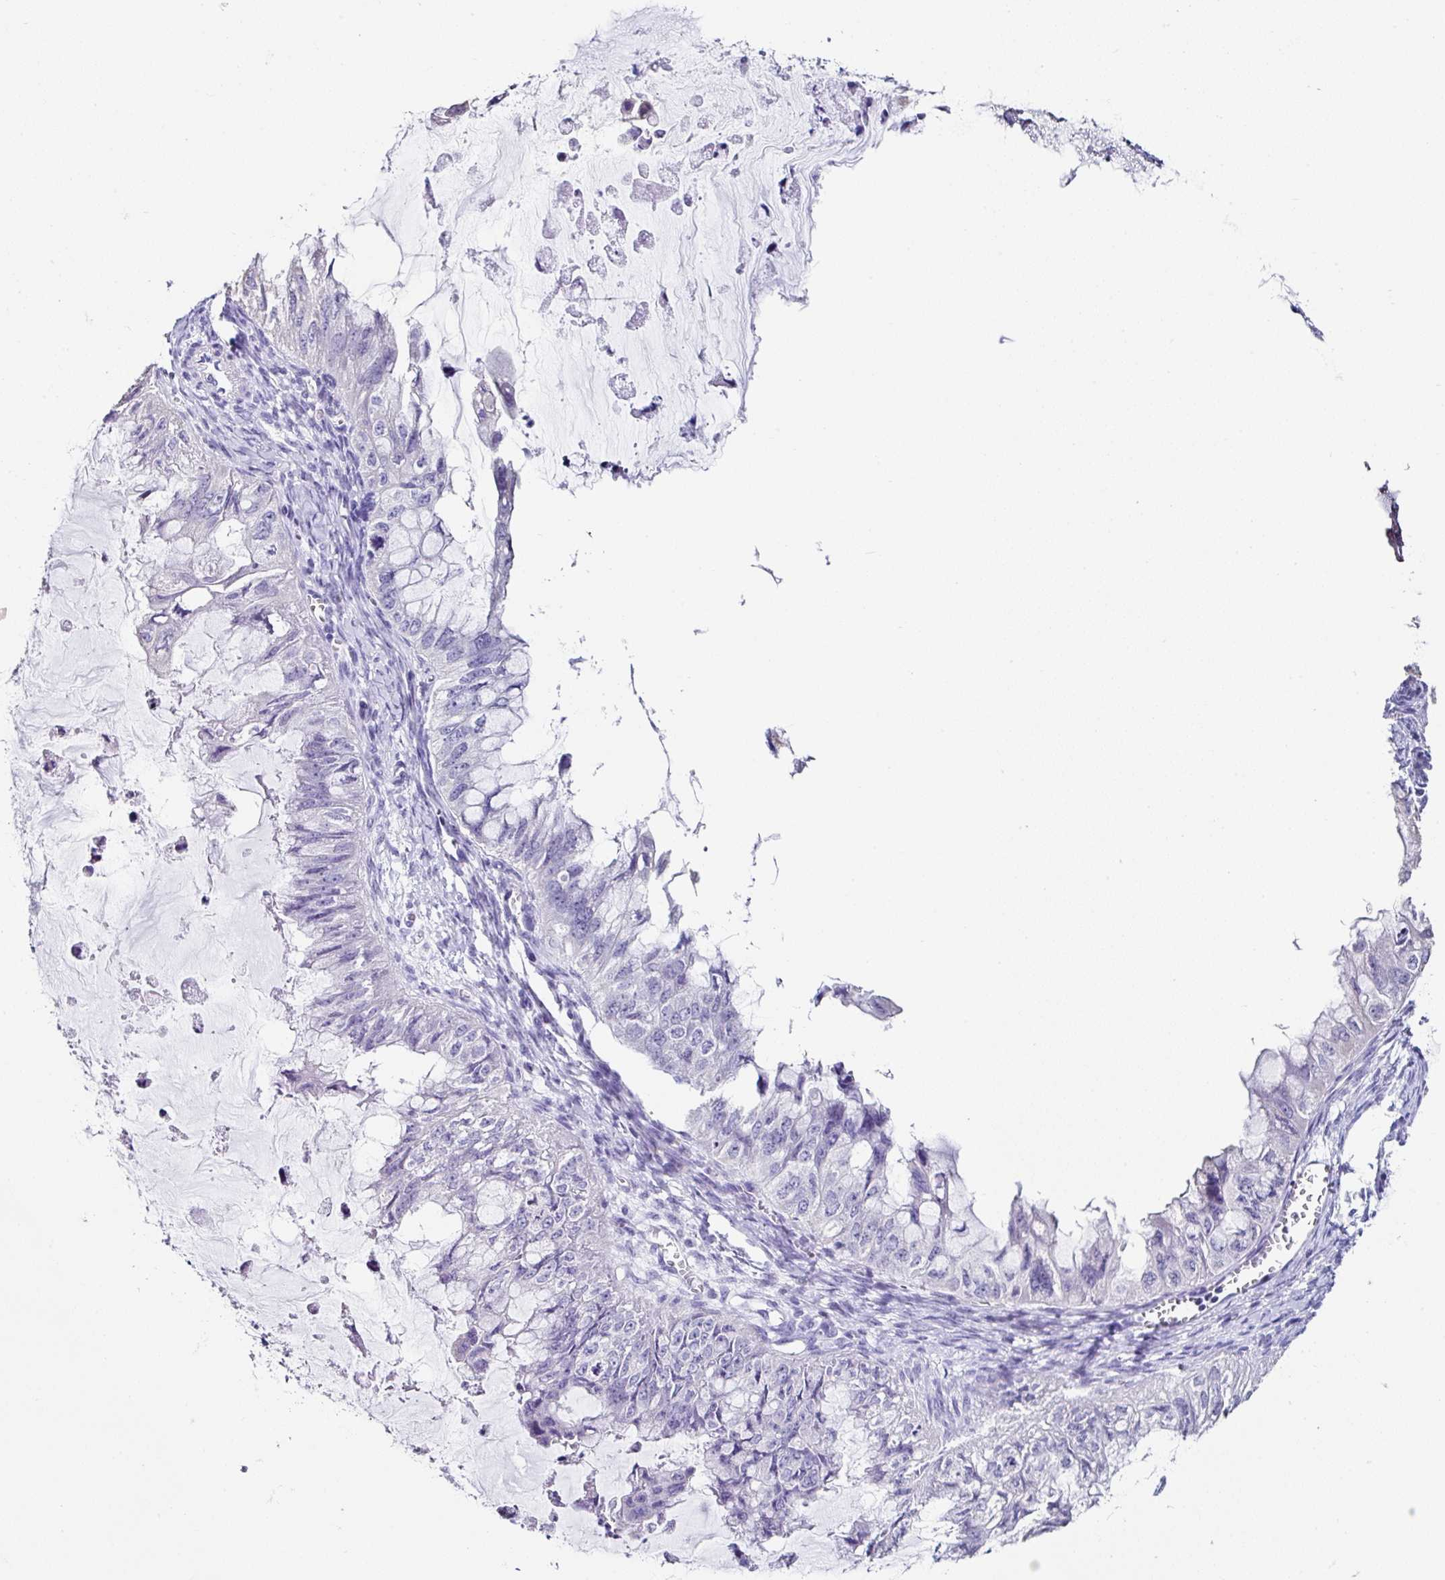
{"staining": {"intensity": "negative", "quantity": "none", "location": "none"}, "tissue": "ovarian cancer", "cell_type": "Tumor cells", "image_type": "cancer", "snomed": [{"axis": "morphology", "description": "Cystadenocarcinoma, mucinous, NOS"}, {"axis": "topography", "description": "Ovary"}], "caption": "DAB (3,3'-diaminobenzidine) immunohistochemical staining of mucinous cystadenocarcinoma (ovarian) demonstrates no significant expression in tumor cells.", "gene": "TMPRSS11E", "patient": {"sex": "female", "age": 72}}